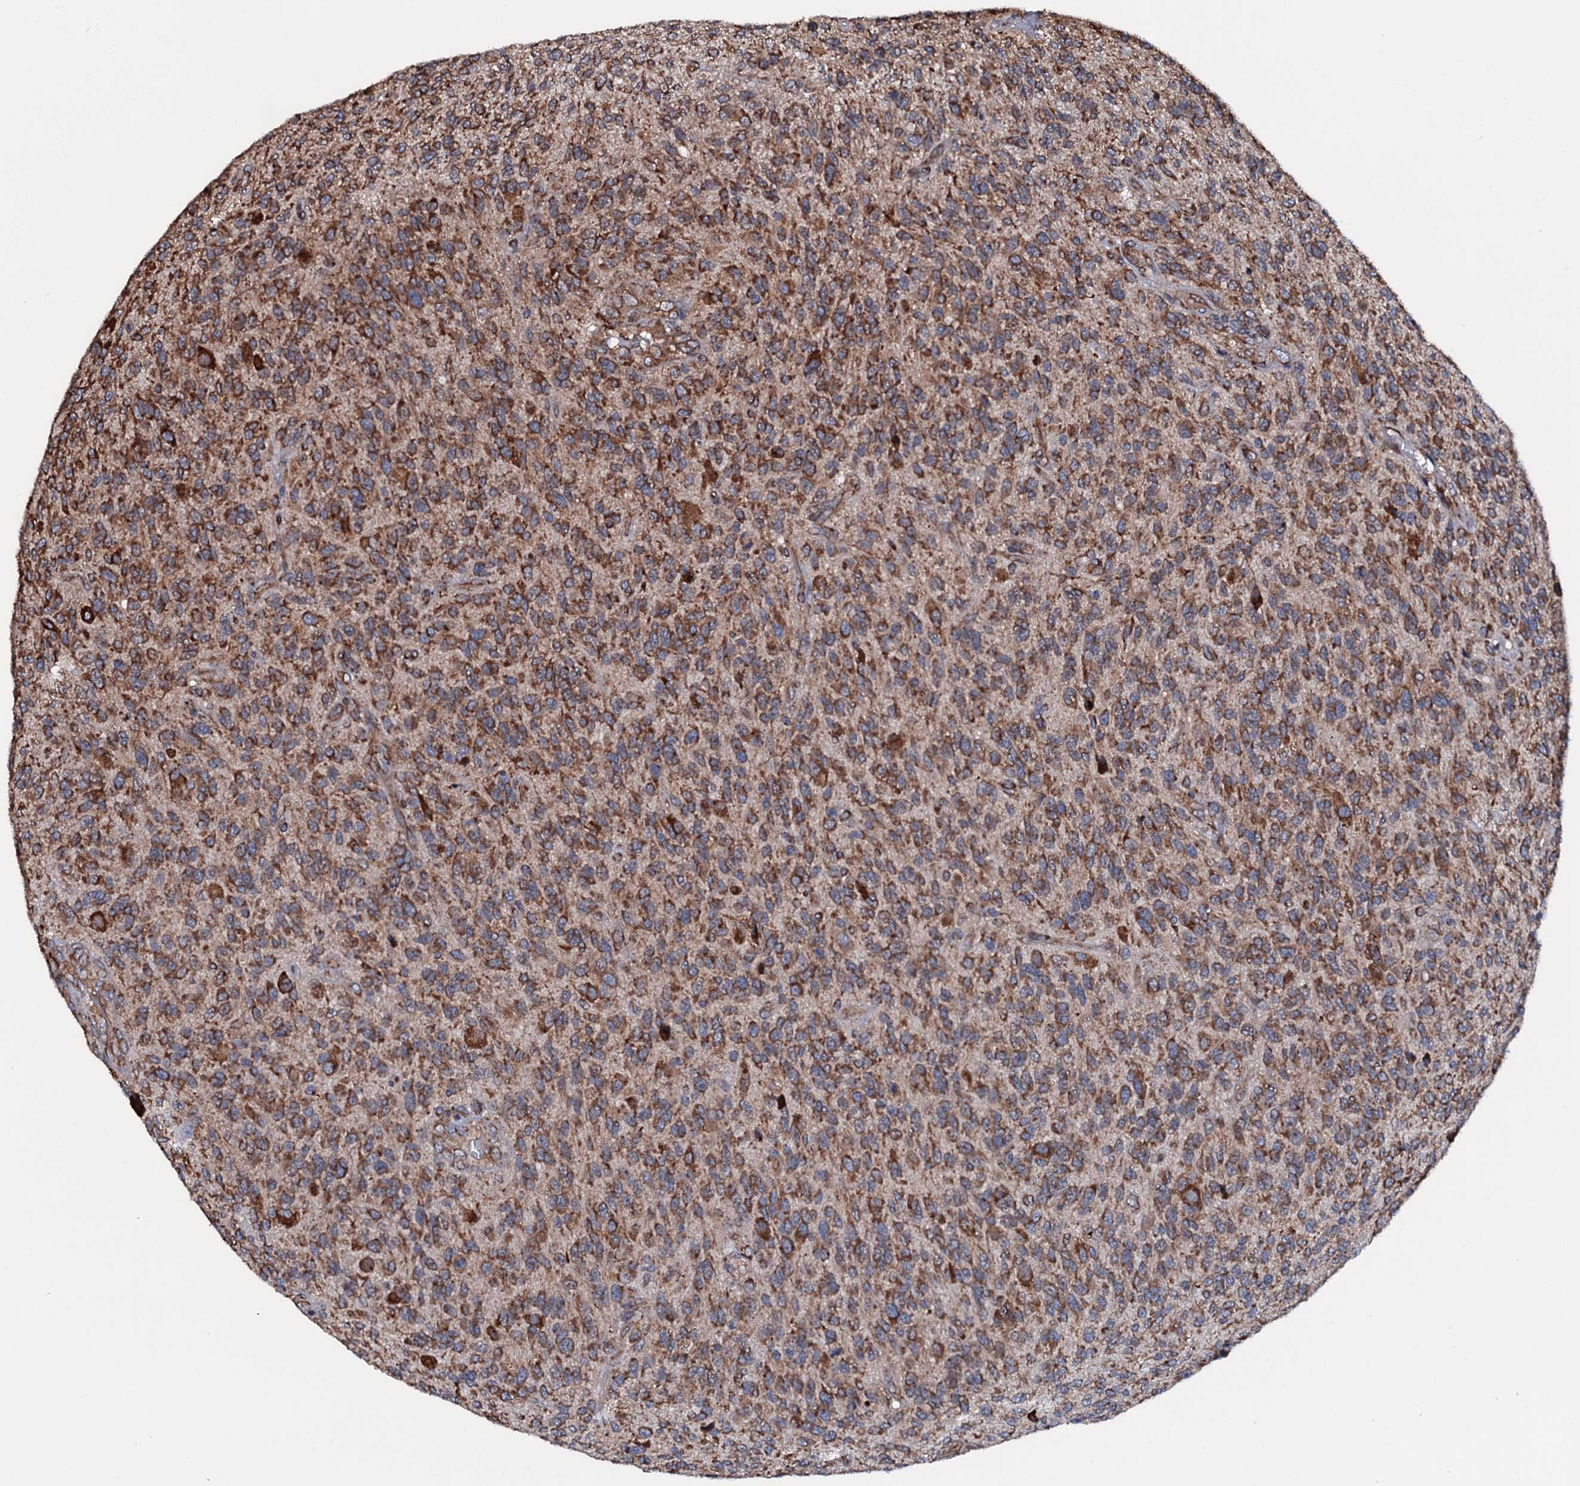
{"staining": {"intensity": "strong", "quantity": ">75%", "location": "cytoplasmic/membranous"}, "tissue": "glioma", "cell_type": "Tumor cells", "image_type": "cancer", "snomed": [{"axis": "morphology", "description": "Glioma, malignant, High grade"}, {"axis": "topography", "description": "Brain"}], "caption": "Immunohistochemistry image of human glioma stained for a protein (brown), which displays high levels of strong cytoplasmic/membranous positivity in about >75% of tumor cells.", "gene": "RAB12", "patient": {"sex": "male", "age": 47}}